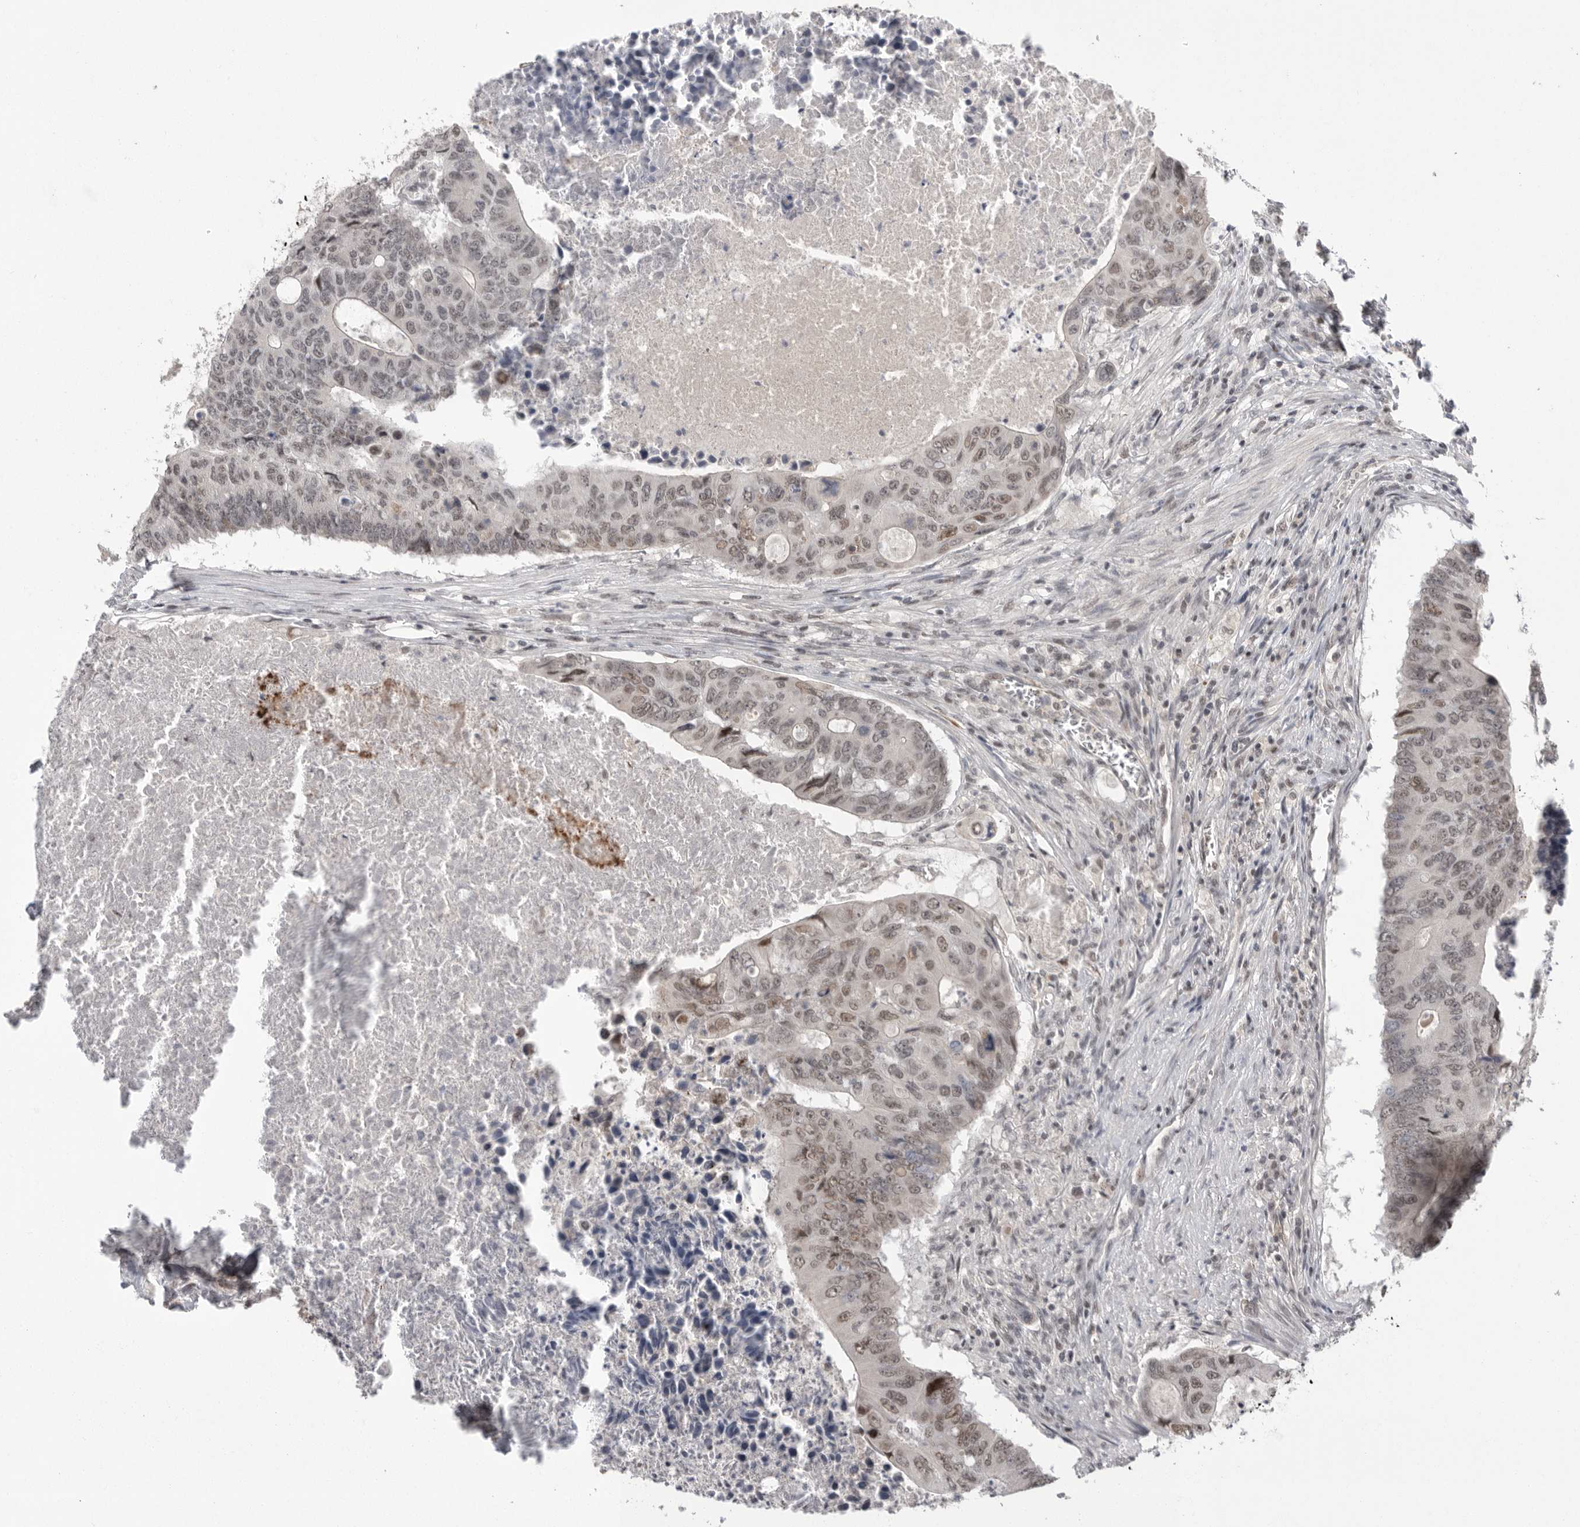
{"staining": {"intensity": "weak", "quantity": ">75%", "location": "nuclear"}, "tissue": "colorectal cancer", "cell_type": "Tumor cells", "image_type": "cancer", "snomed": [{"axis": "morphology", "description": "Adenocarcinoma, NOS"}, {"axis": "topography", "description": "Colon"}], "caption": "Immunohistochemical staining of colorectal cancer (adenocarcinoma) shows weak nuclear protein staining in about >75% of tumor cells.", "gene": "POU5F1", "patient": {"sex": "male", "age": 87}}